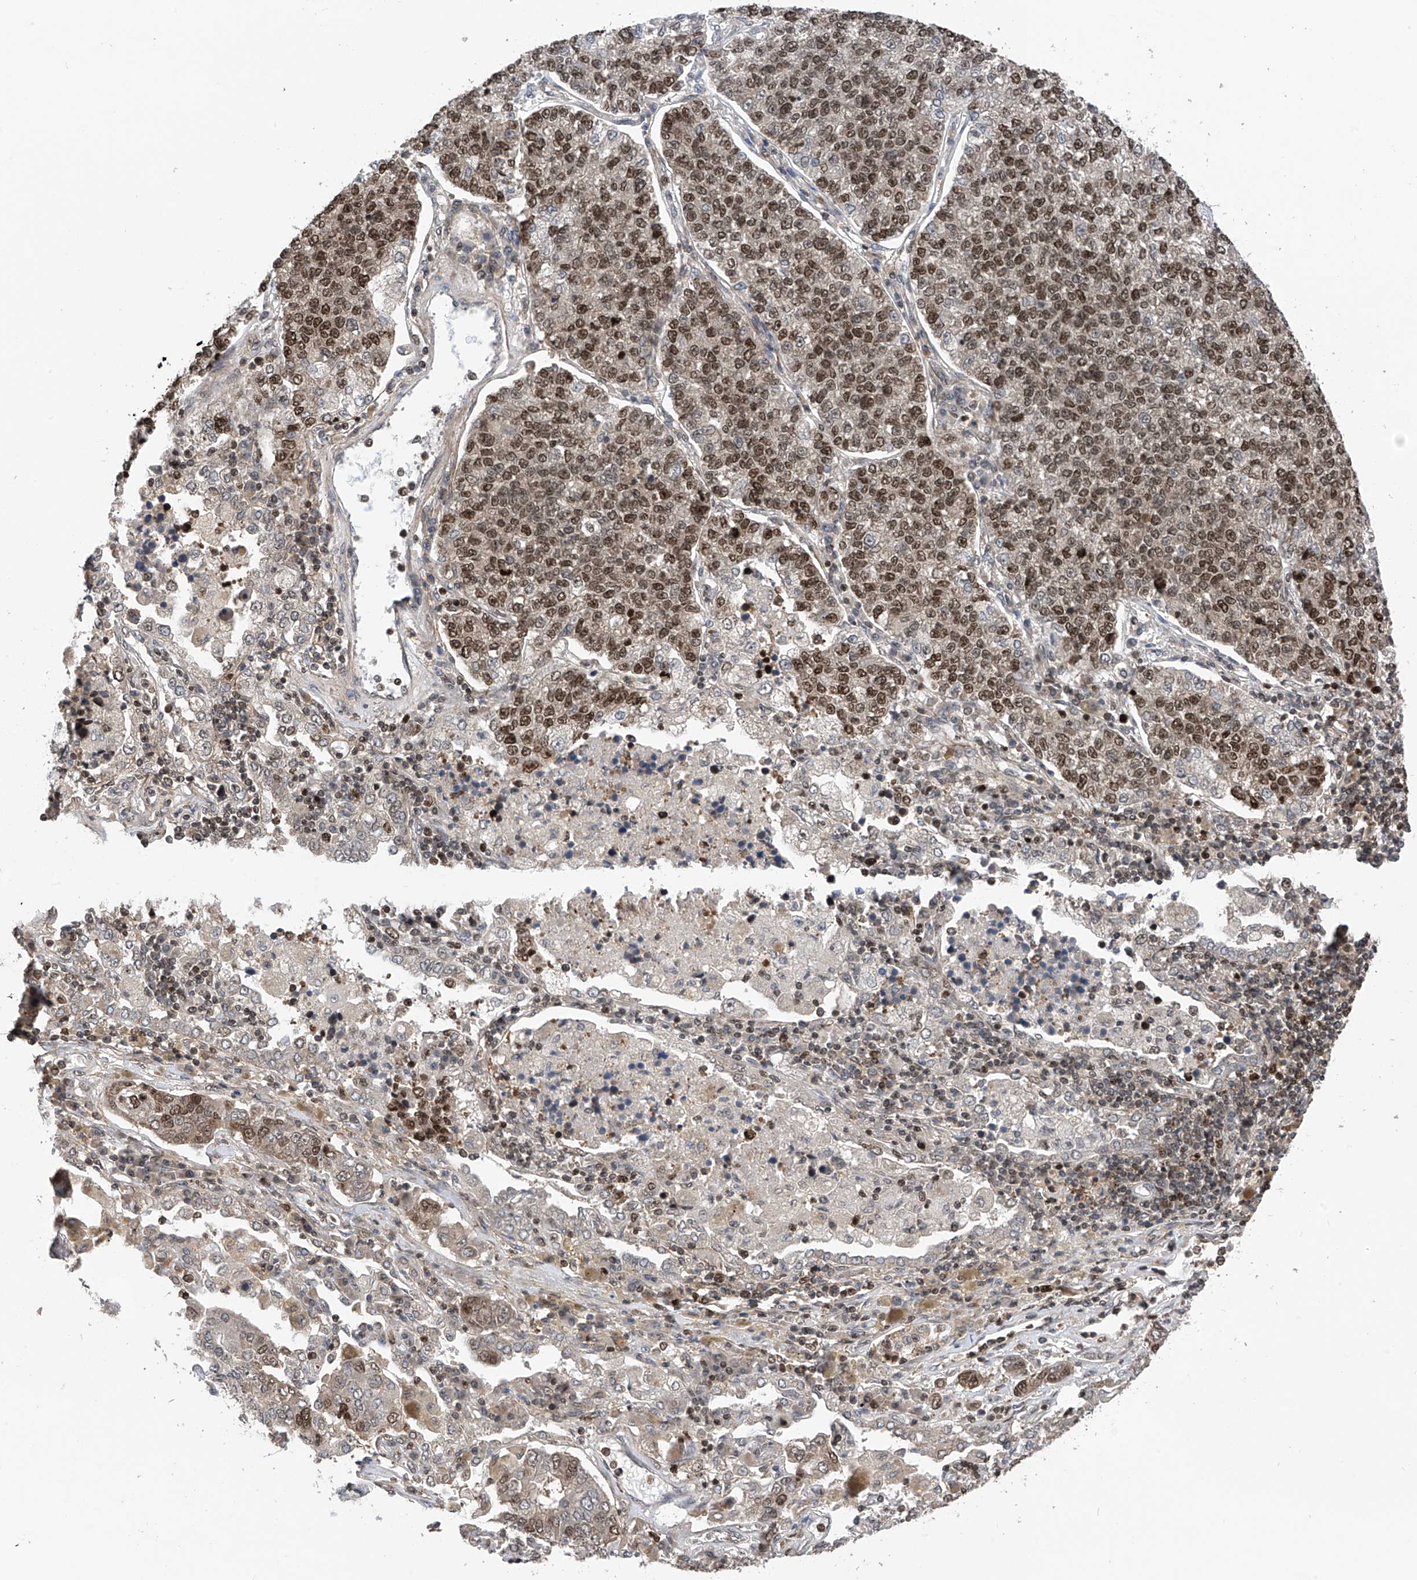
{"staining": {"intensity": "moderate", "quantity": ">75%", "location": "nuclear"}, "tissue": "lung cancer", "cell_type": "Tumor cells", "image_type": "cancer", "snomed": [{"axis": "morphology", "description": "Adenocarcinoma, NOS"}, {"axis": "topography", "description": "Lung"}], "caption": "Lung adenocarcinoma tissue reveals moderate nuclear staining in approximately >75% of tumor cells, visualized by immunohistochemistry.", "gene": "DNAJC9", "patient": {"sex": "male", "age": 49}}